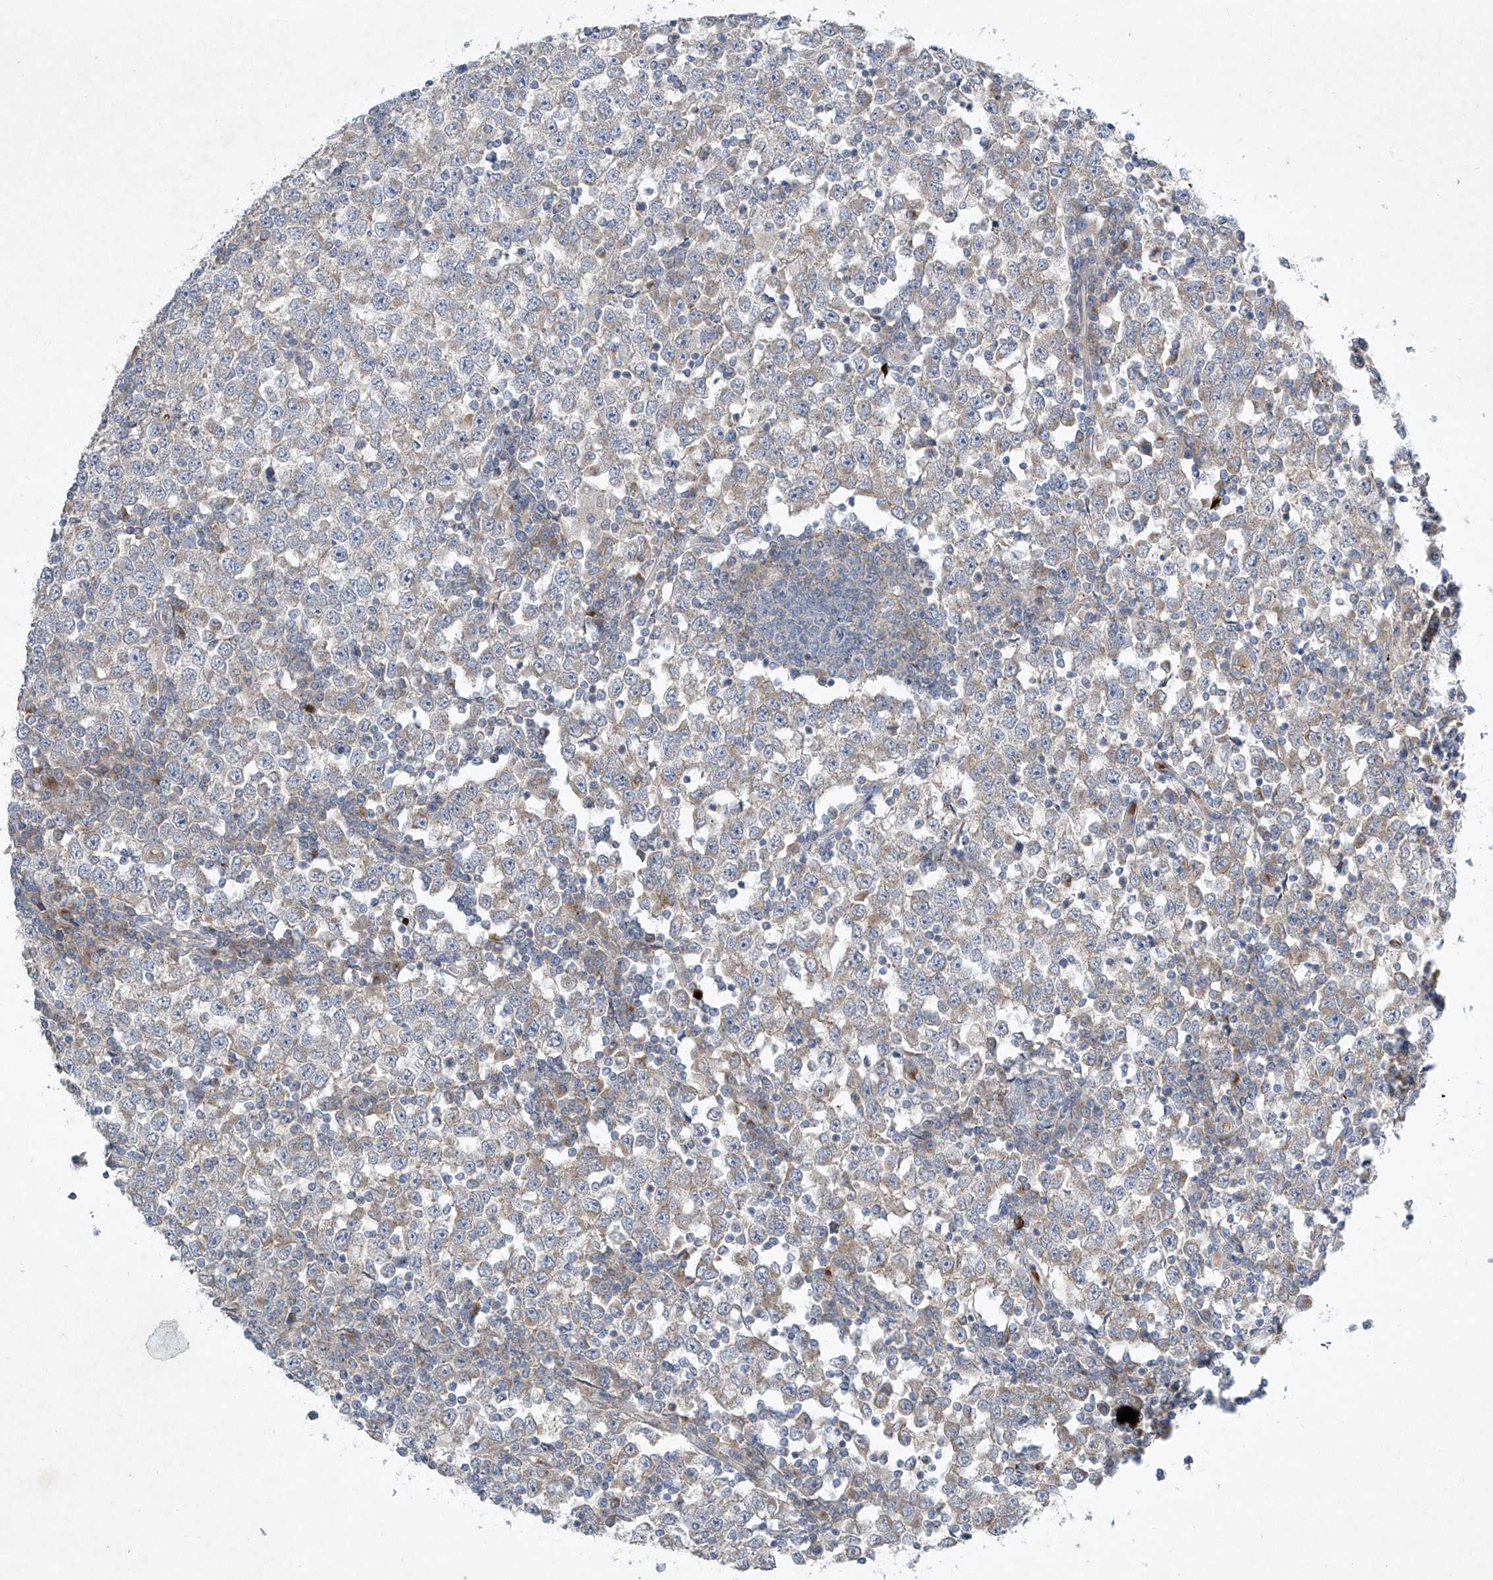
{"staining": {"intensity": "weak", "quantity": "25%-75%", "location": "cytoplasmic/membranous"}, "tissue": "testis cancer", "cell_type": "Tumor cells", "image_type": "cancer", "snomed": [{"axis": "morphology", "description": "Seminoma, NOS"}, {"axis": "topography", "description": "Testis"}], "caption": "Immunohistochemical staining of human testis seminoma shows low levels of weak cytoplasmic/membranous protein staining in approximately 25%-75% of tumor cells.", "gene": "TJAP1", "patient": {"sex": "male", "age": 65}}